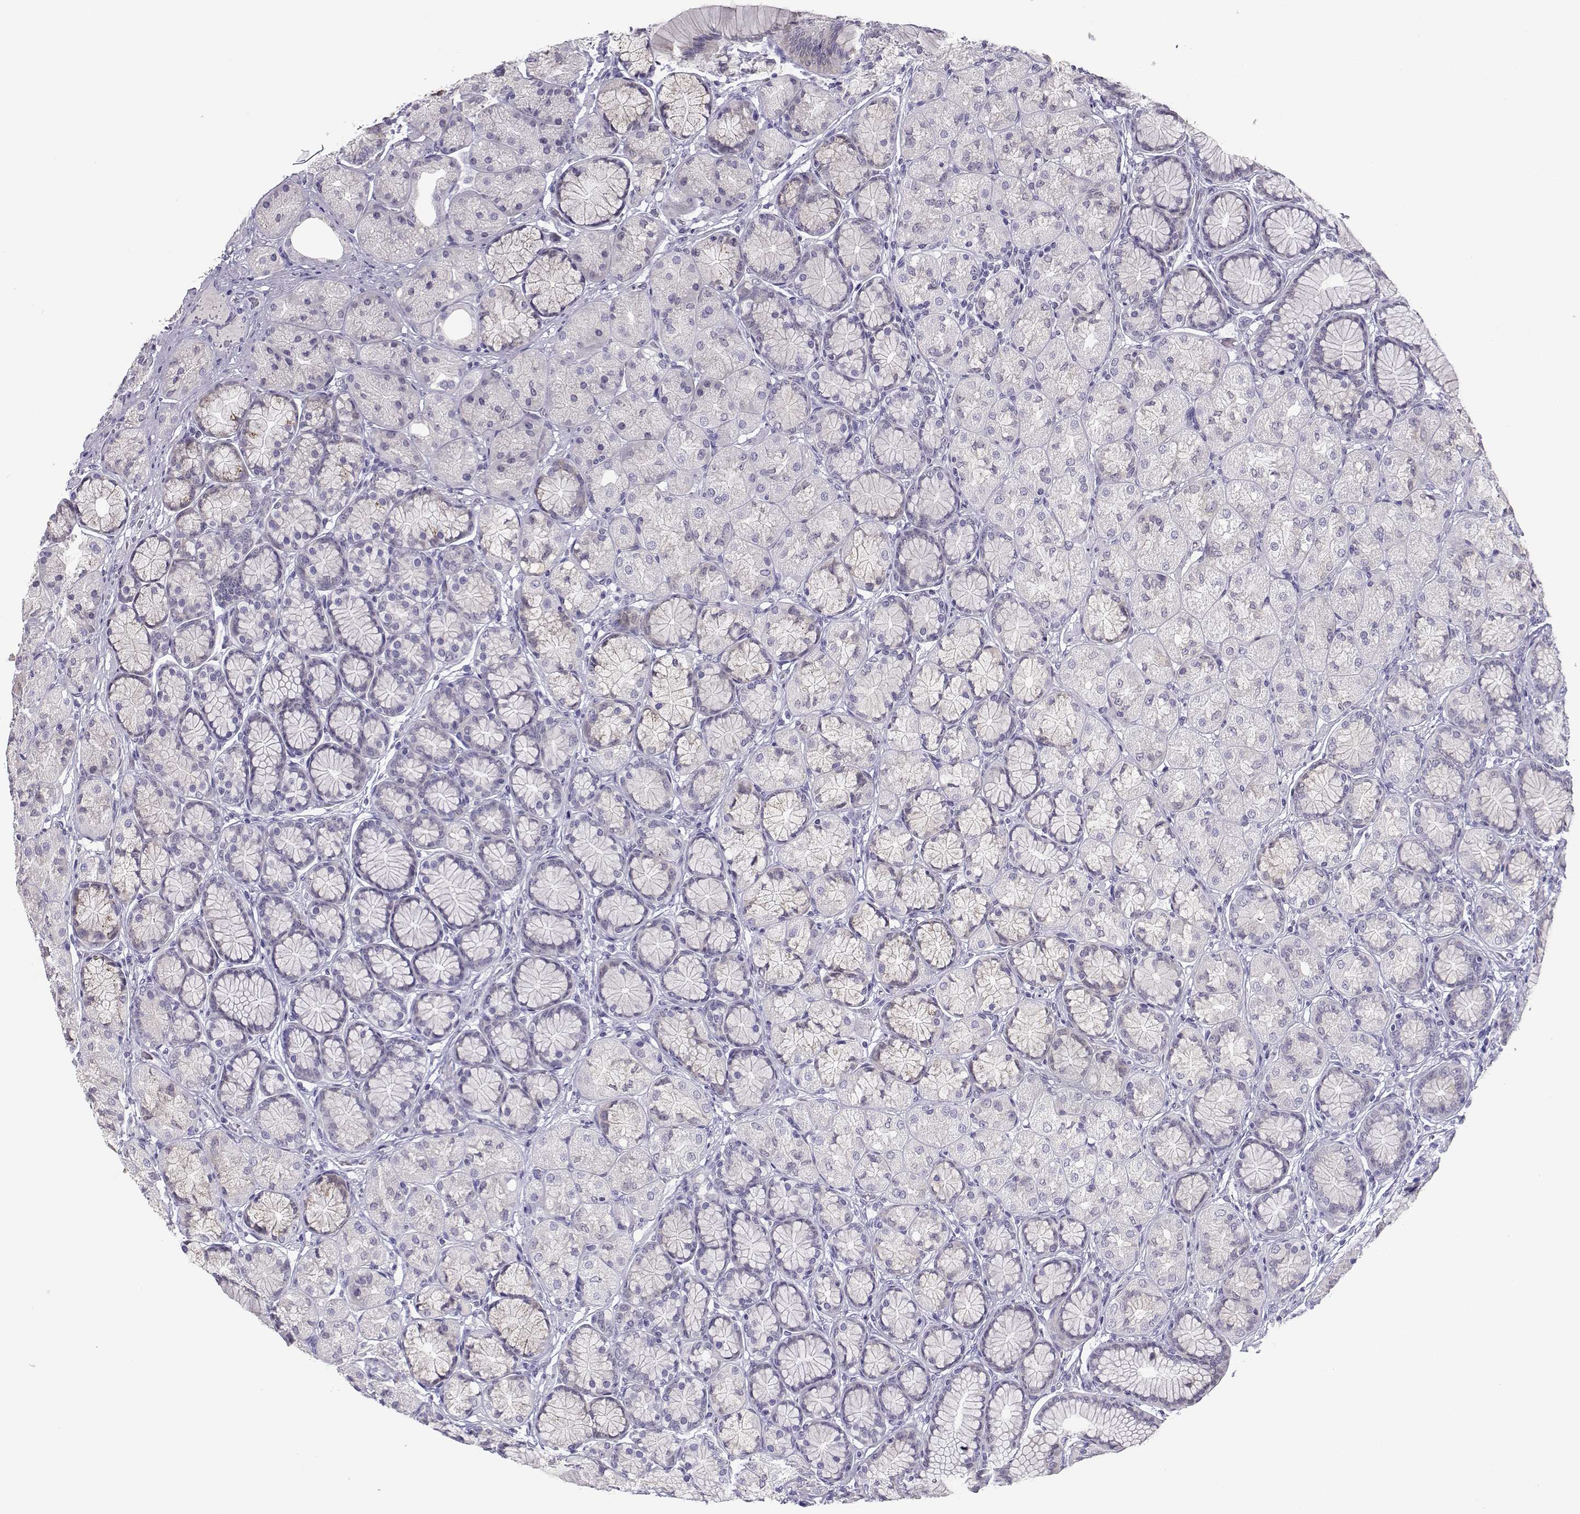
{"staining": {"intensity": "negative", "quantity": "none", "location": "none"}, "tissue": "stomach", "cell_type": "Glandular cells", "image_type": "normal", "snomed": [{"axis": "morphology", "description": "Normal tissue, NOS"}, {"axis": "morphology", "description": "Adenocarcinoma, NOS"}, {"axis": "morphology", "description": "Adenocarcinoma, High grade"}, {"axis": "topography", "description": "Stomach, upper"}, {"axis": "topography", "description": "Stomach"}], "caption": "This is an immunohistochemistry (IHC) image of normal human stomach. There is no positivity in glandular cells.", "gene": "CFAP77", "patient": {"sex": "female", "age": 65}}